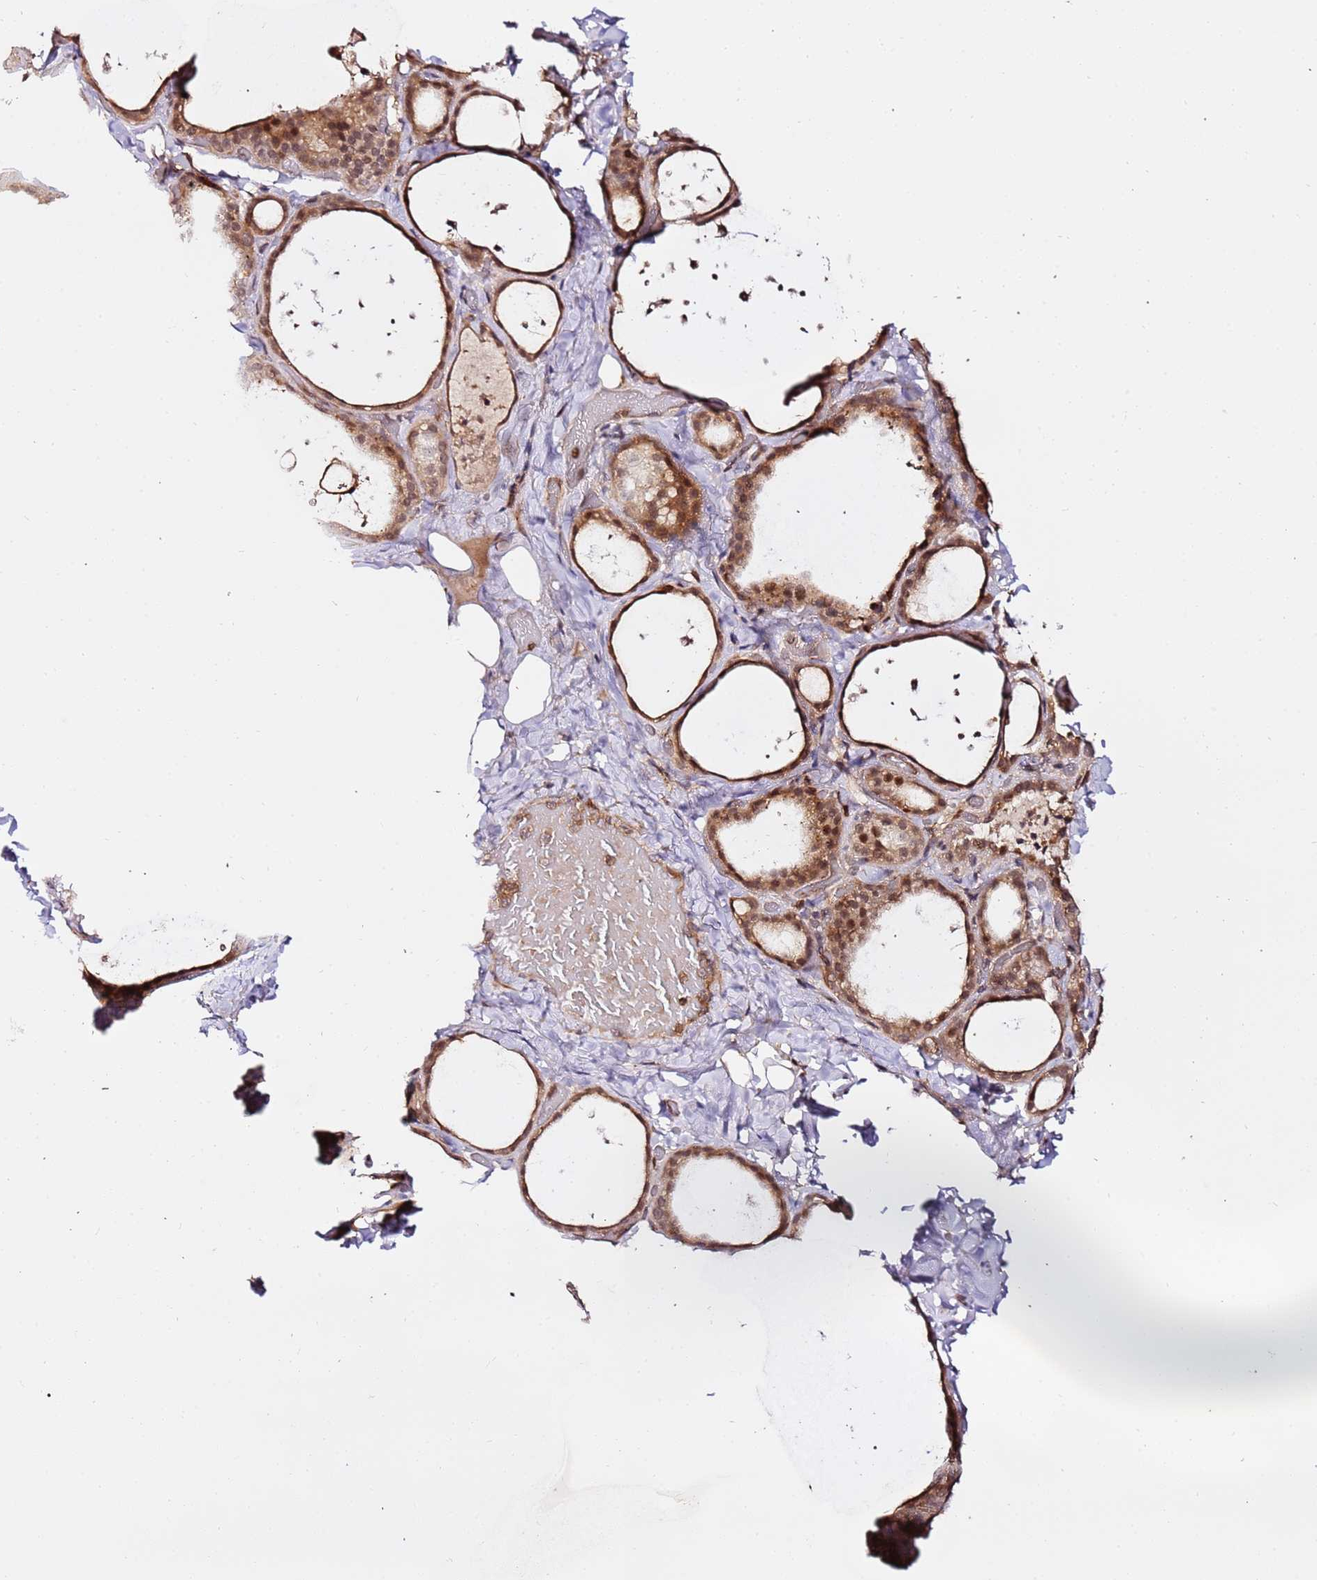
{"staining": {"intensity": "moderate", "quantity": ">75%", "location": "cytoplasmic/membranous,nuclear"}, "tissue": "thyroid gland", "cell_type": "Glandular cells", "image_type": "normal", "snomed": [{"axis": "morphology", "description": "Normal tissue, NOS"}, {"axis": "topography", "description": "Thyroid gland"}], "caption": "High-power microscopy captured an immunohistochemistry (IHC) photomicrograph of unremarkable thyroid gland, revealing moderate cytoplasmic/membranous,nuclear staining in about >75% of glandular cells.", "gene": "OR5V1", "patient": {"sex": "female", "age": 44}}